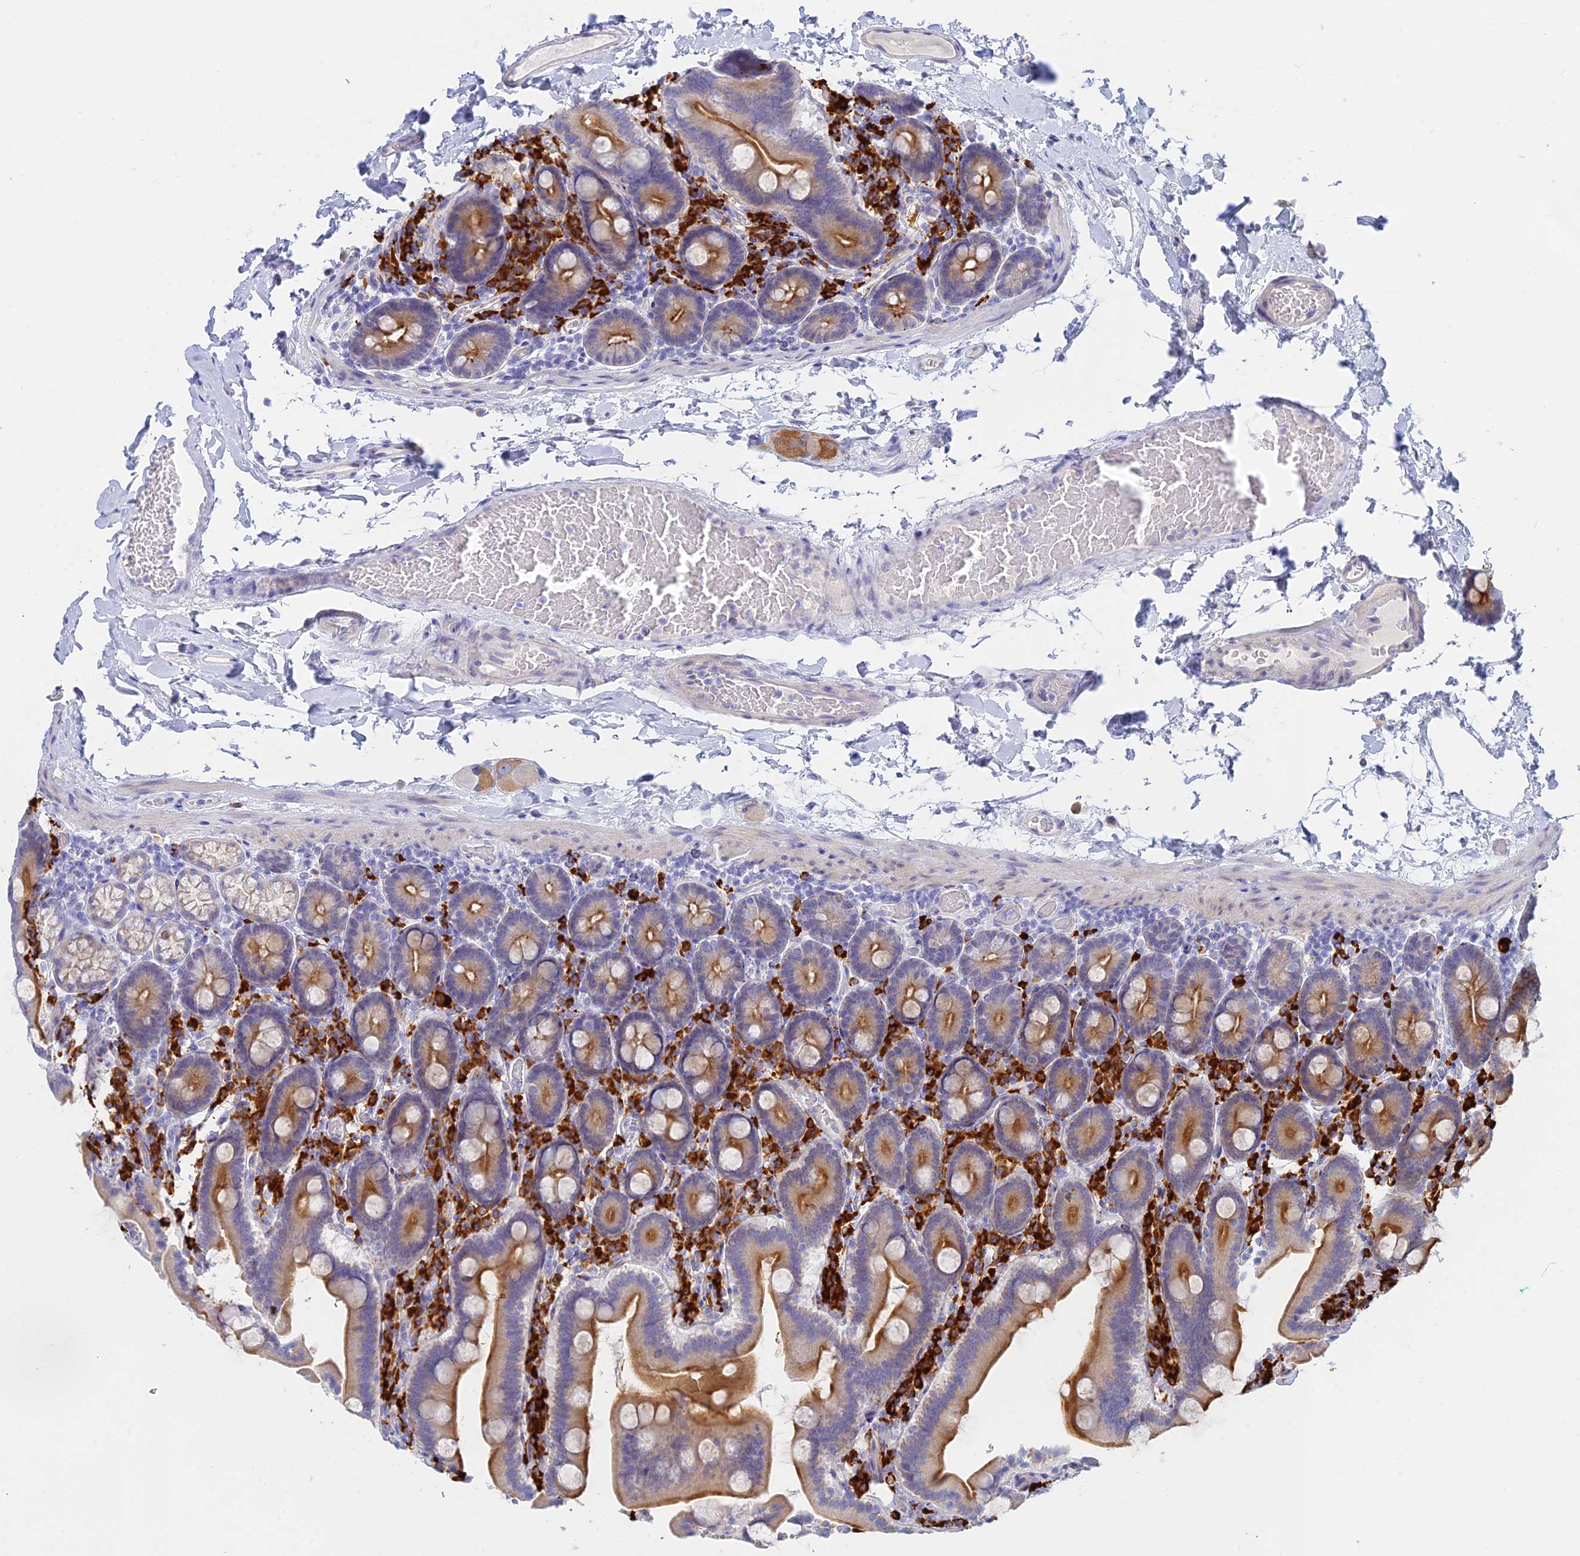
{"staining": {"intensity": "strong", "quantity": ">75%", "location": "cytoplasmic/membranous"}, "tissue": "duodenum", "cell_type": "Glandular cells", "image_type": "normal", "snomed": [{"axis": "morphology", "description": "Normal tissue, NOS"}, {"axis": "topography", "description": "Duodenum"}], "caption": "This histopathology image demonstrates immunohistochemistry (IHC) staining of normal human duodenum, with high strong cytoplasmic/membranous positivity in approximately >75% of glandular cells.", "gene": "CEP152", "patient": {"sex": "male", "age": 55}}